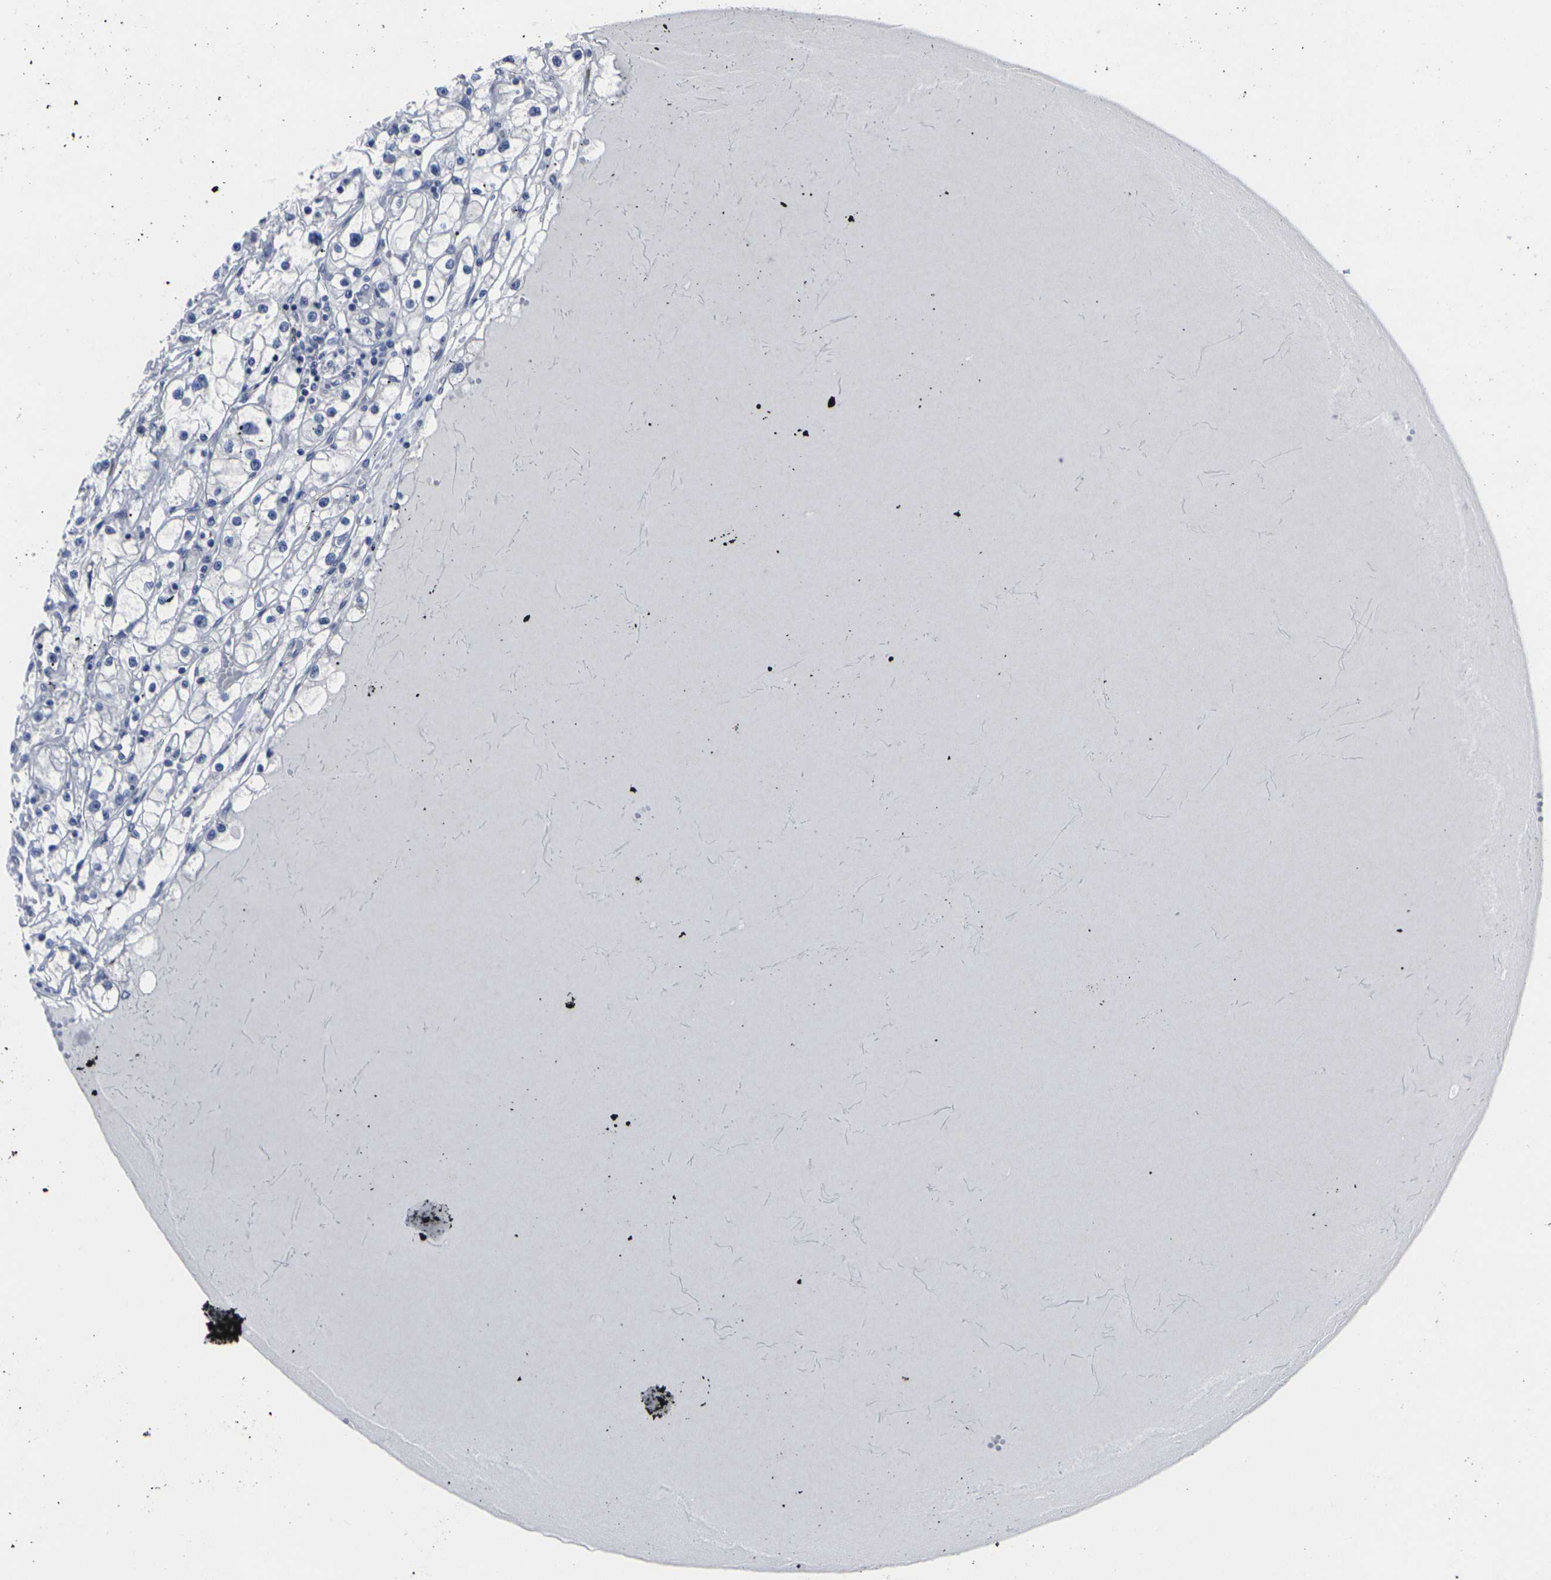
{"staining": {"intensity": "negative", "quantity": "none", "location": "none"}, "tissue": "renal cancer", "cell_type": "Tumor cells", "image_type": "cancer", "snomed": [{"axis": "morphology", "description": "Adenocarcinoma, NOS"}, {"axis": "topography", "description": "Kidney"}], "caption": "IHC photomicrograph of adenocarcinoma (renal) stained for a protein (brown), which reveals no expression in tumor cells.", "gene": "CYP2C8", "patient": {"sex": "male", "age": 56}}